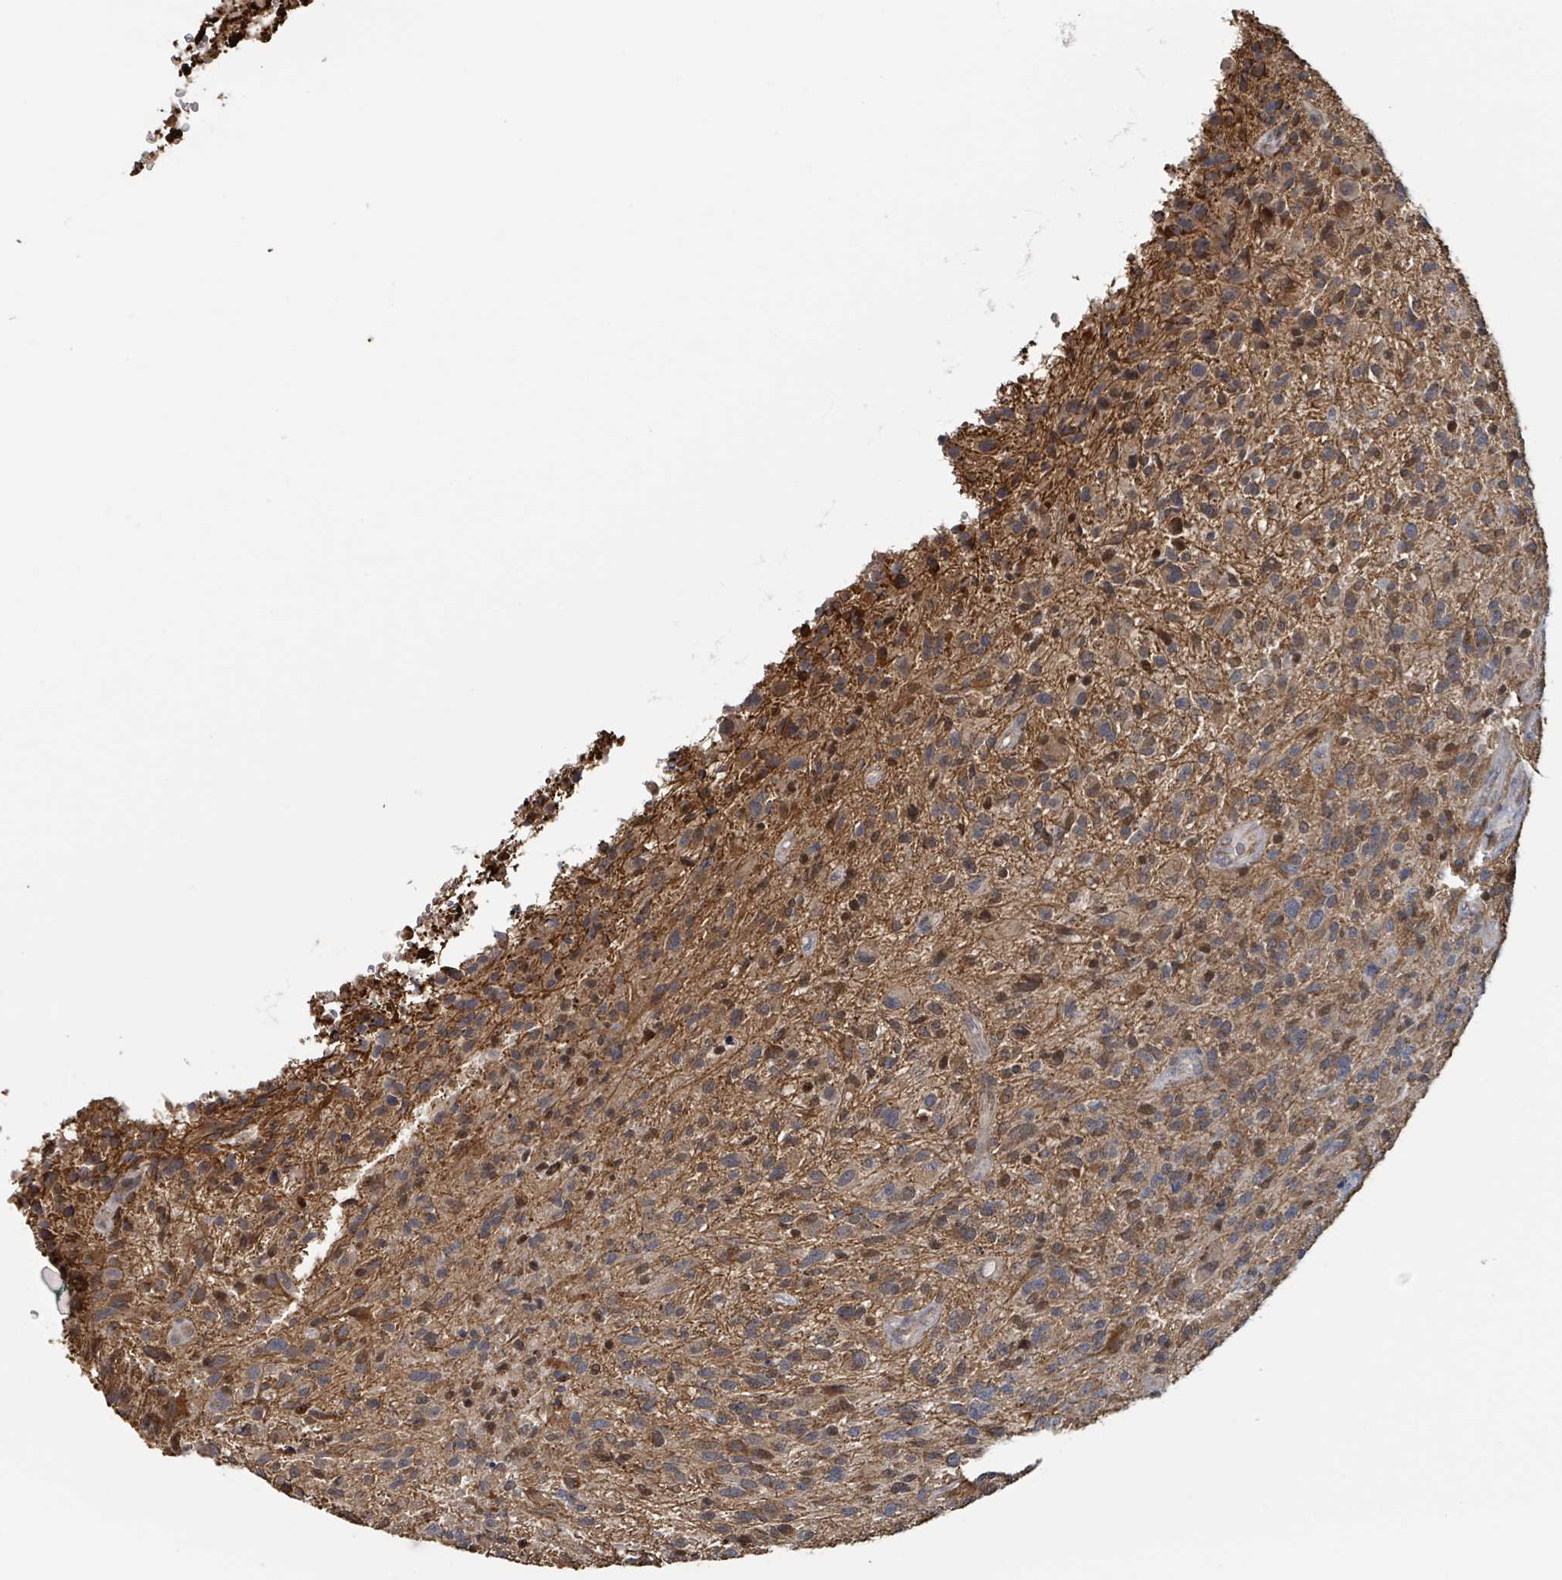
{"staining": {"intensity": "moderate", "quantity": "25%-75%", "location": "cytoplasmic/membranous"}, "tissue": "glioma", "cell_type": "Tumor cells", "image_type": "cancer", "snomed": [{"axis": "morphology", "description": "Glioma, malignant, High grade"}, {"axis": "topography", "description": "Brain"}], "caption": "There is medium levels of moderate cytoplasmic/membranous staining in tumor cells of glioma, as demonstrated by immunohistochemical staining (brown color).", "gene": "HIVEP1", "patient": {"sex": "male", "age": 47}}